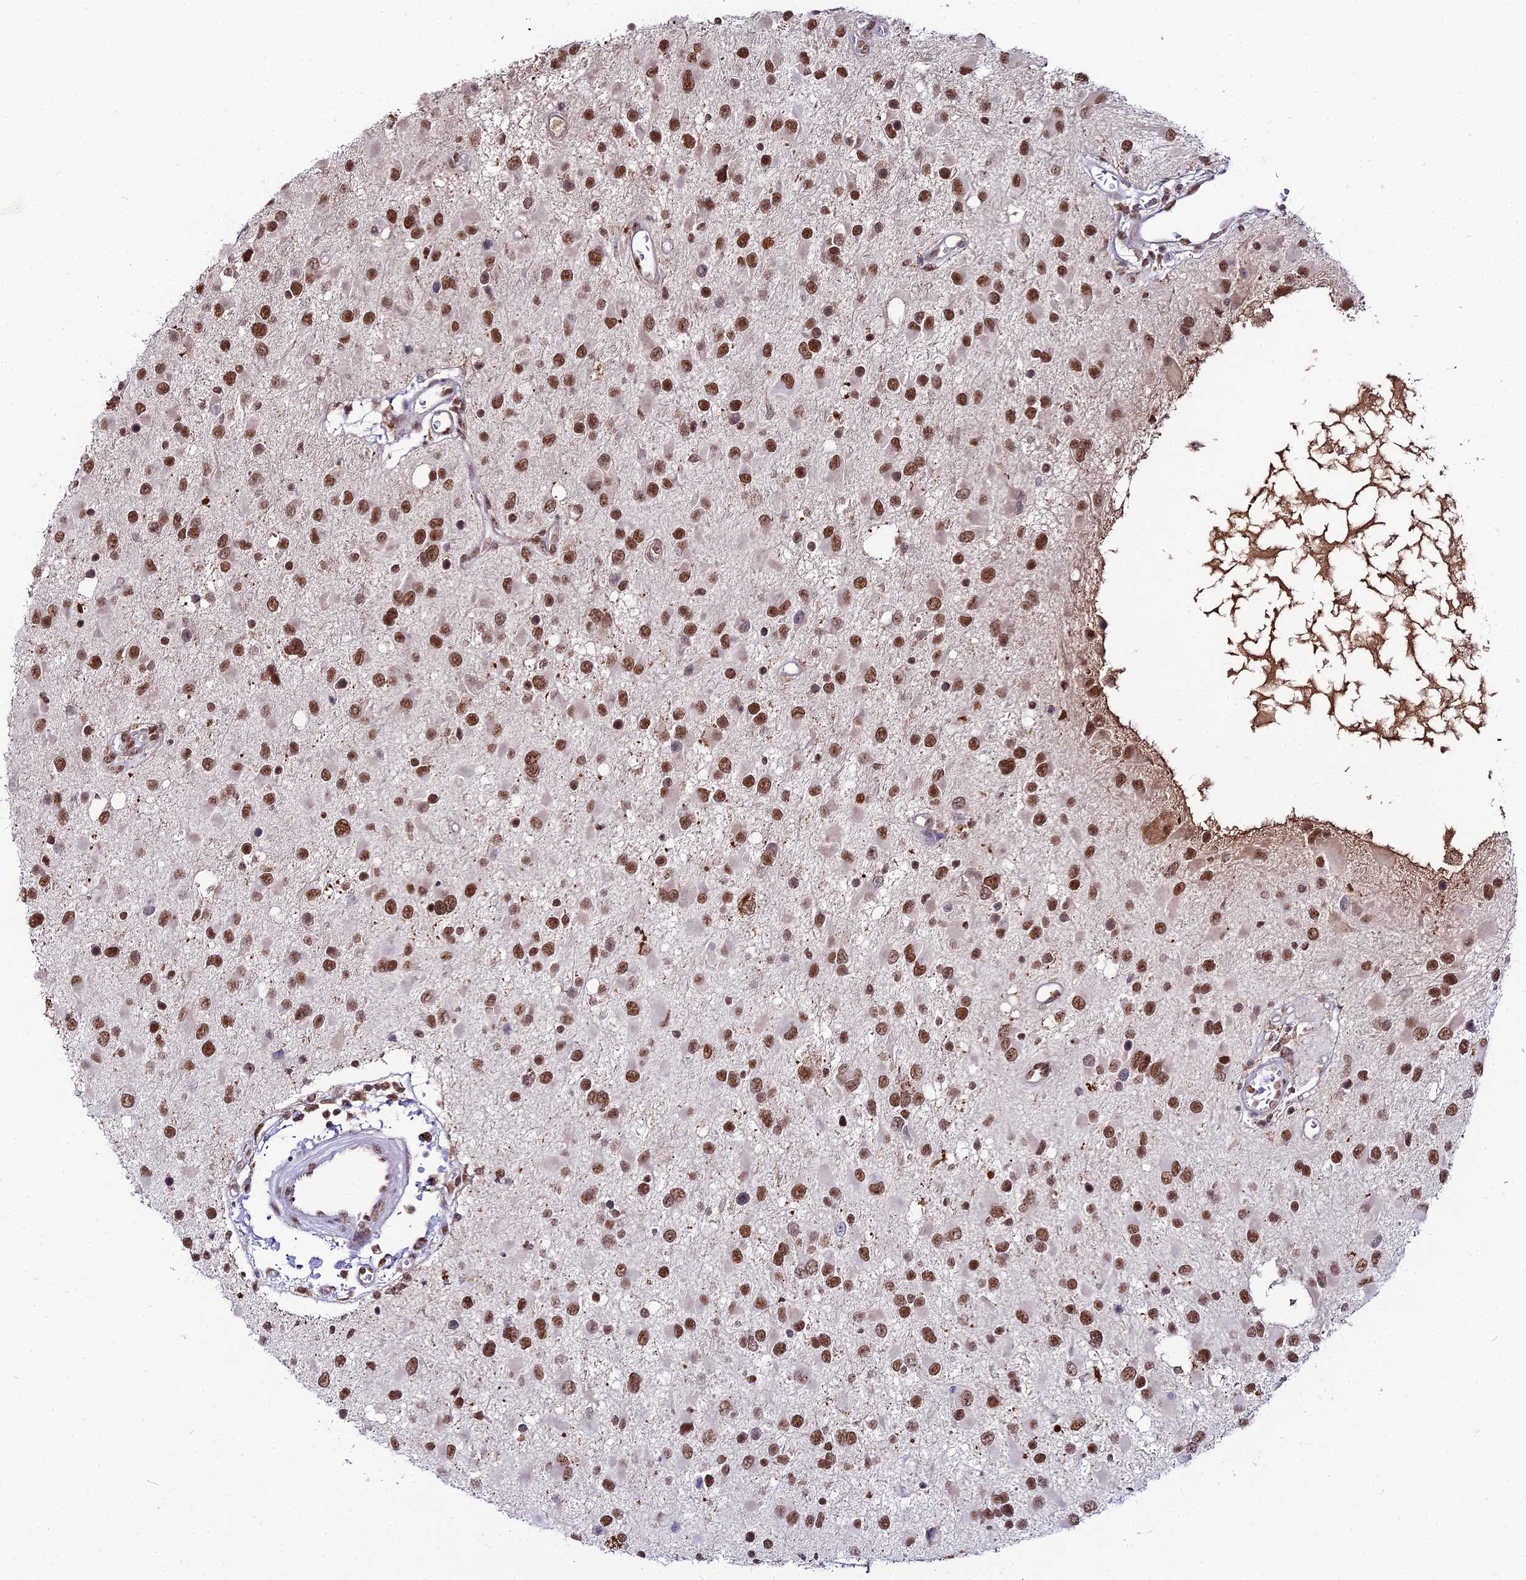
{"staining": {"intensity": "strong", "quantity": ">75%", "location": "nuclear"}, "tissue": "glioma", "cell_type": "Tumor cells", "image_type": "cancer", "snomed": [{"axis": "morphology", "description": "Glioma, malignant, High grade"}, {"axis": "topography", "description": "Brain"}], "caption": "DAB immunohistochemical staining of human glioma shows strong nuclear protein positivity in about >75% of tumor cells.", "gene": "RBM12", "patient": {"sex": "male", "age": 53}}